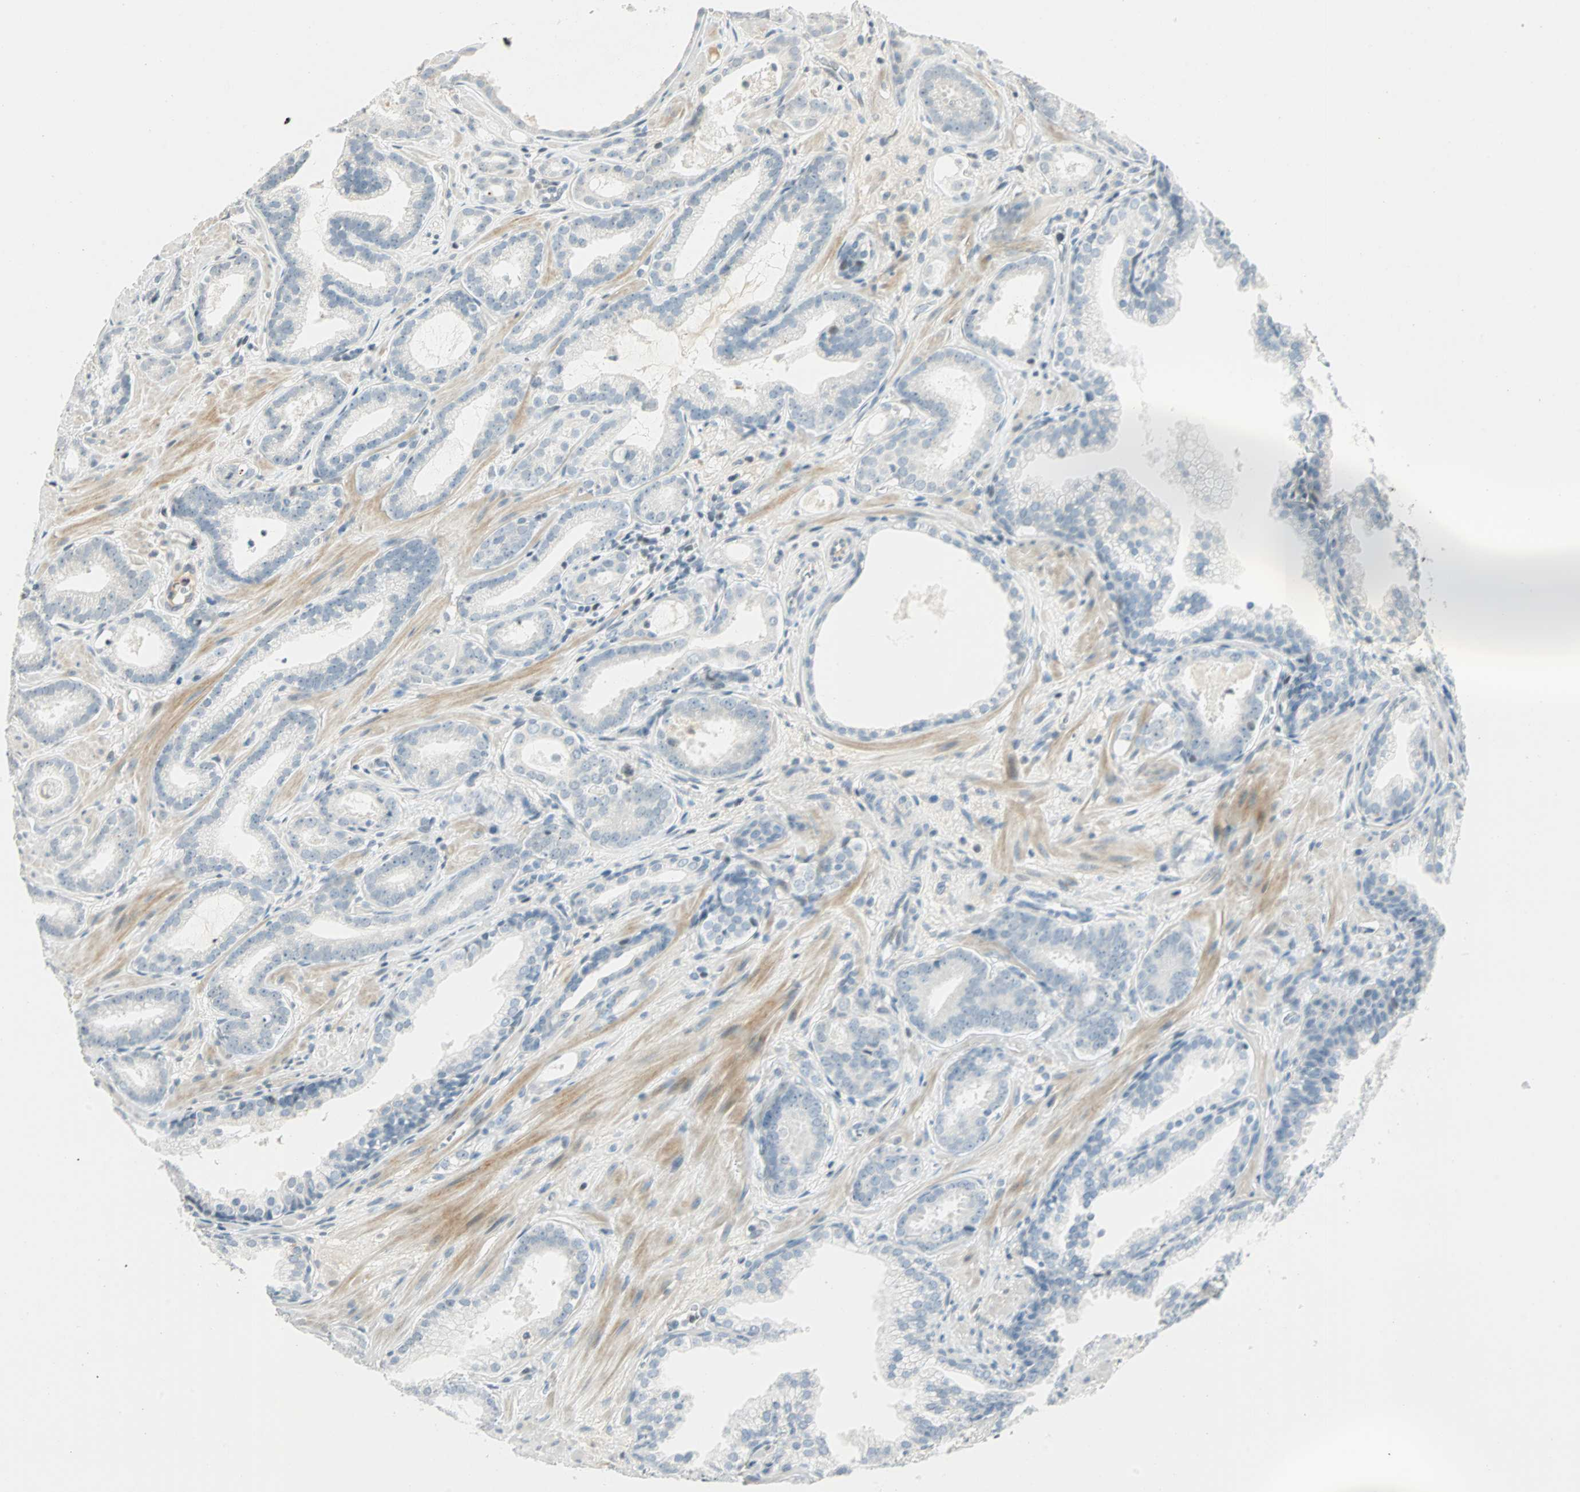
{"staining": {"intensity": "weak", "quantity": "<25%", "location": "nuclear"}, "tissue": "prostate cancer", "cell_type": "Tumor cells", "image_type": "cancer", "snomed": [{"axis": "morphology", "description": "Adenocarcinoma, Low grade"}, {"axis": "topography", "description": "Prostate"}], "caption": "This image is of prostate cancer (low-grade adenocarcinoma) stained with immunohistochemistry (IHC) to label a protein in brown with the nuclei are counter-stained blue. There is no expression in tumor cells.", "gene": "SMAD3", "patient": {"sex": "male", "age": 57}}